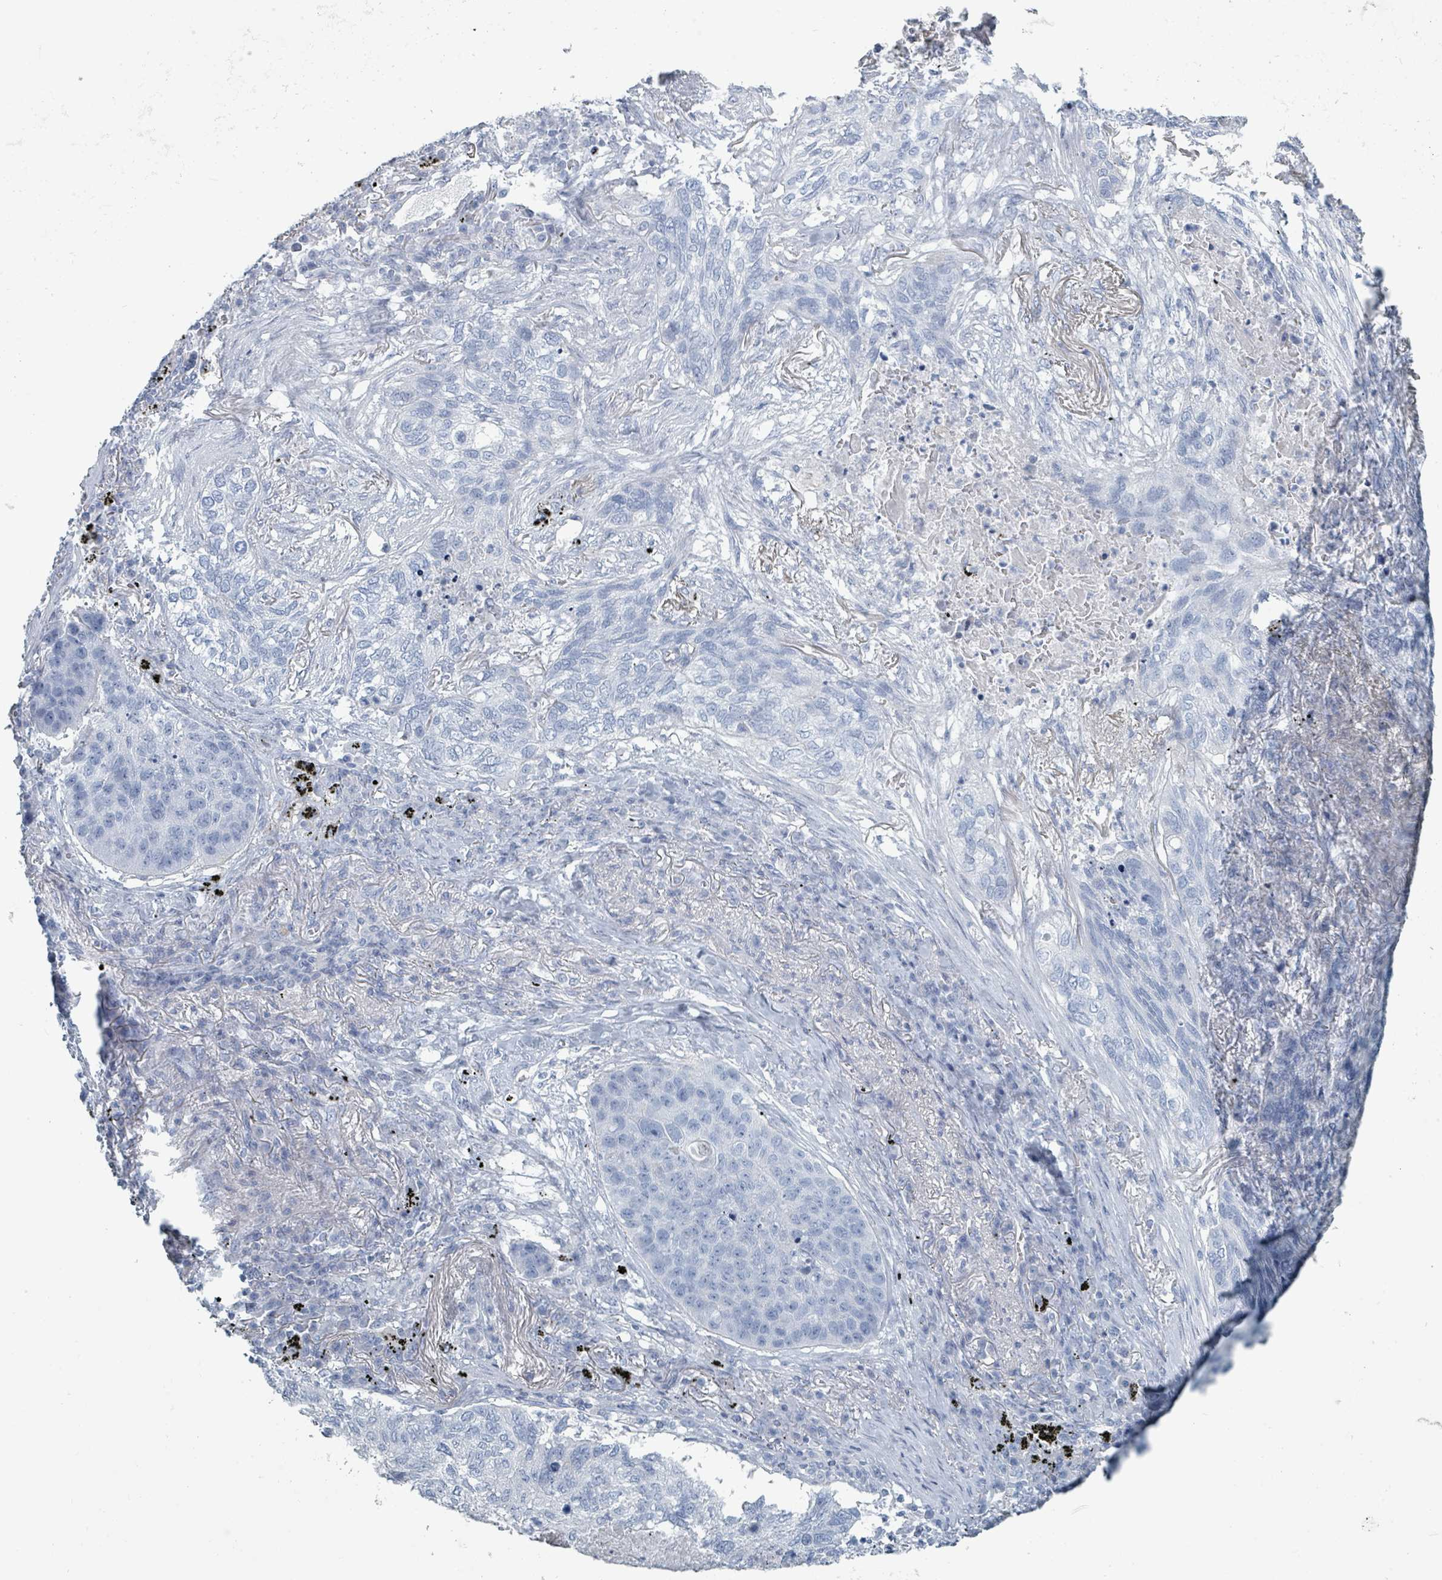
{"staining": {"intensity": "negative", "quantity": "none", "location": "none"}, "tissue": "lung cancer", "cell_type": "Tumor cells", "image_type": "cancer", "snomed": [{"axis": "morphology", "description": "Squamous cell carcinoma, NOS"}, {"axis": "topography", "description": "Lung"}], "caption": "This is a image of immunohistochemistry staining of squamous cell carcinoma (lung), which shows no expression in tumor cells.", "gene": "HEATR5A", "patient": {"sex": "female", "age": 63}}